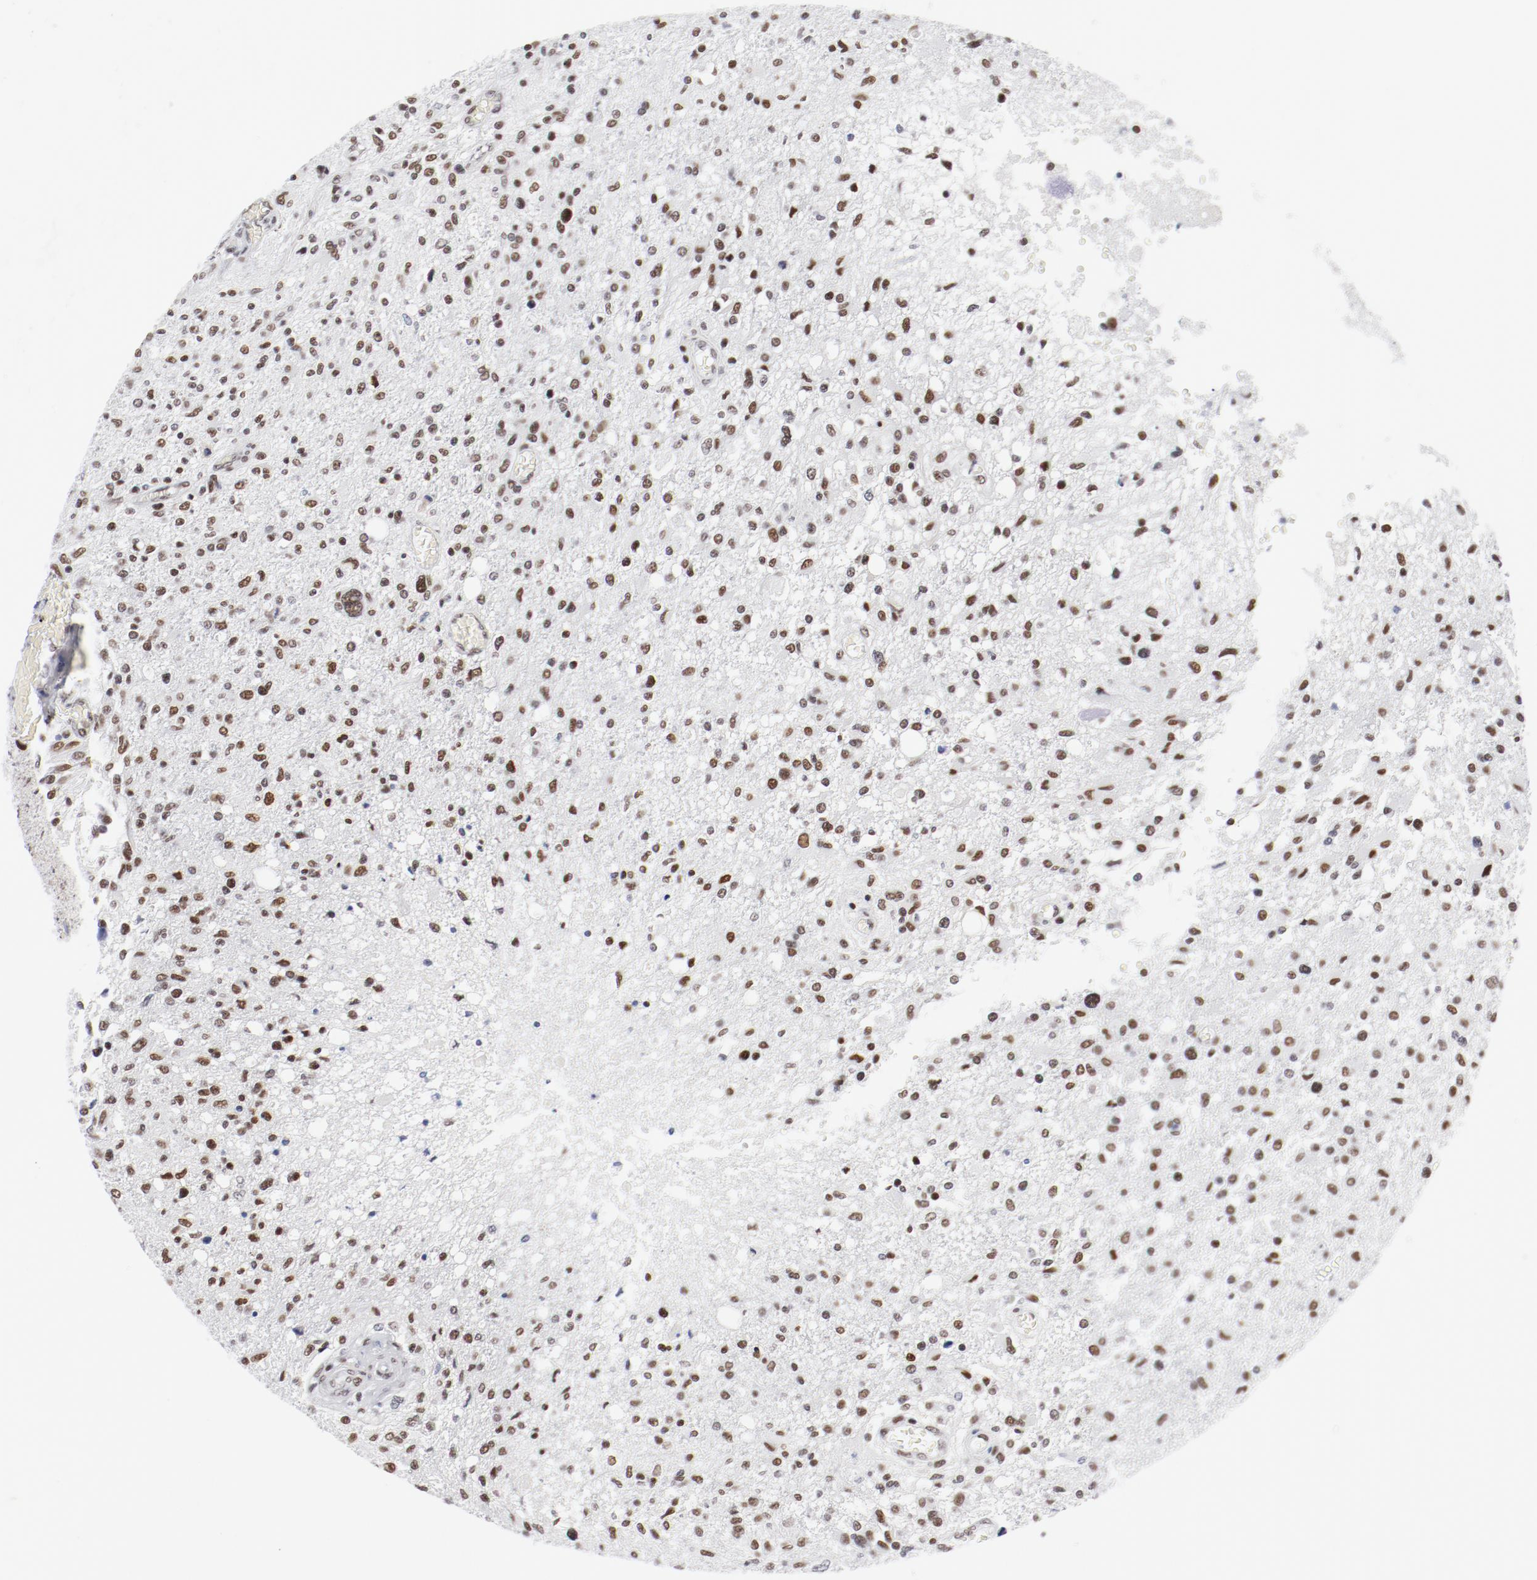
{"staining": {"intensity": "moderate", "quantity": "25%-75%", "location": "nuclear"}, "tissue": "glioma", "cell_type": "Tumor cells", "image_type": "cancer", "snomed": [{"axis": "morphology", "description": "Glioma, malignant, High grade"}, {"axis": "topography", "description": "Cerebral cortex"}], "caption": "About 25%-75% of tumor cells in human glioma demonstrate moderate nuclear protein positivity as visualized by brown immunohistochemical staining.", "gene": "ATF2", "patient": {"sex": "male", "age": 76}}